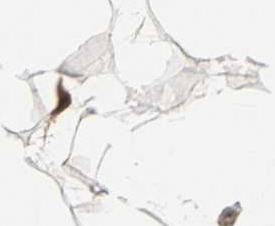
{"staining": {"intensity": "weak", "quantity": ">75%", "location": "cytoplasmic/membranous"}, "tissue": "adipose tissue", "cell_type": "Adipocytes", "image_type": "normal", "snomed": [{"axis": "morphology", "description": "Normal tissue, NOS"}, {"axis": "morphology", "description": "Duct carcinoma"}, {"axis": "topography", "description": "Breast"}, {"axis": "topography", "description": "Adipose tissue"}], "caption": "Protein staining of normal adipose tissue exhibits weak cytoplasmic/membranous positivity in about >75% of adipocytes.", "gene": "ENSG00000285130", "patient": {"sex": "female", "age": 37}}